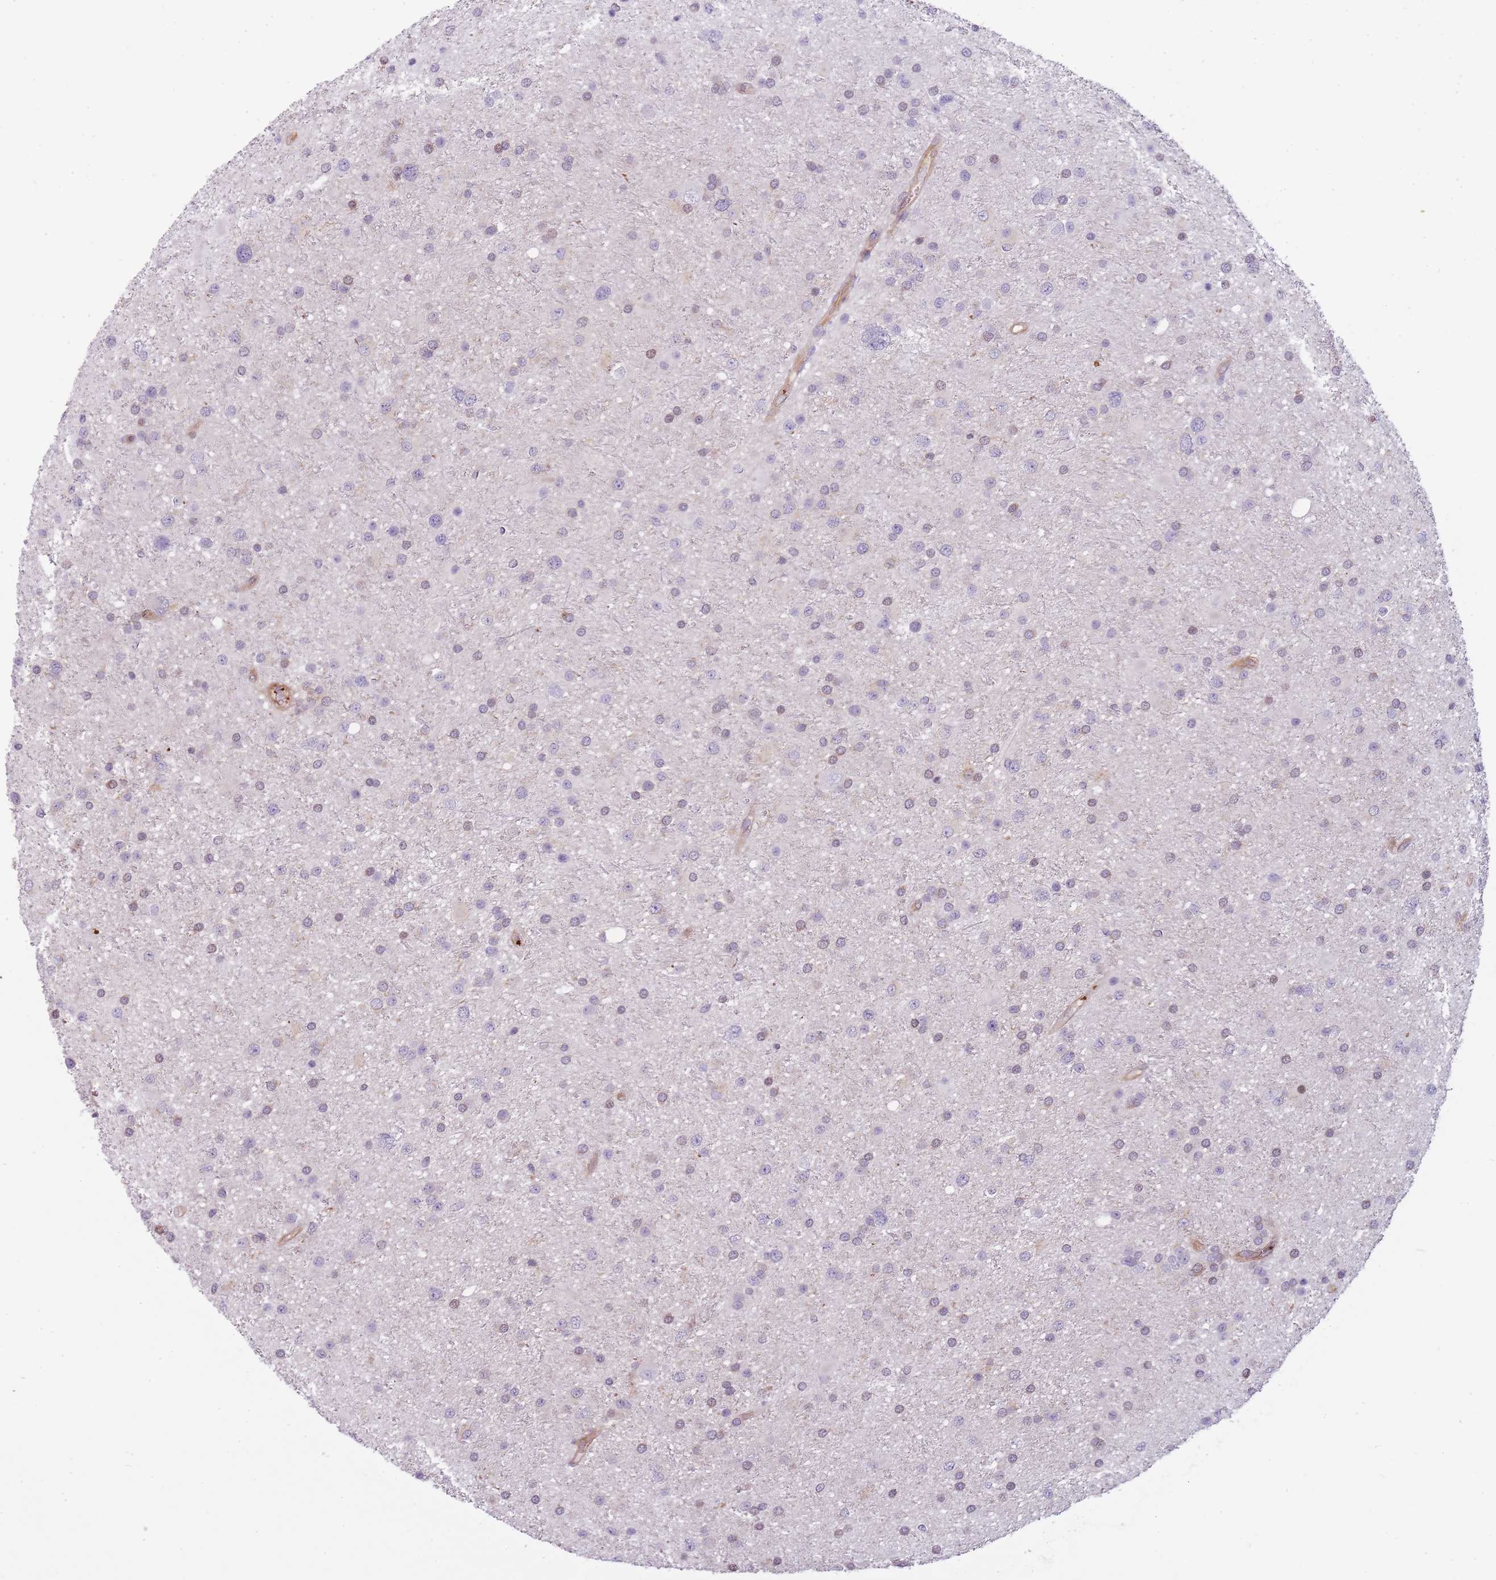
{"staining": {"intensity": "negative", "quantity": "none", "location": "none"}, "tissue": "glioma", "cell_type": "Tumor cells", "image_type": "cancer", "snomed": [{"axis": "morphology", "description": "Glioma, malignant, Low grade"}, {"axis": "topography", "description": "Brain"}], "caption": "Immunohistochemistry photomicrograph of neoplastic tissue: human glioma stained with DAB displays no significant protein expression in tumor cells.", "gene": "NDST2", "patient": {"sex": "female", "age": 32}}